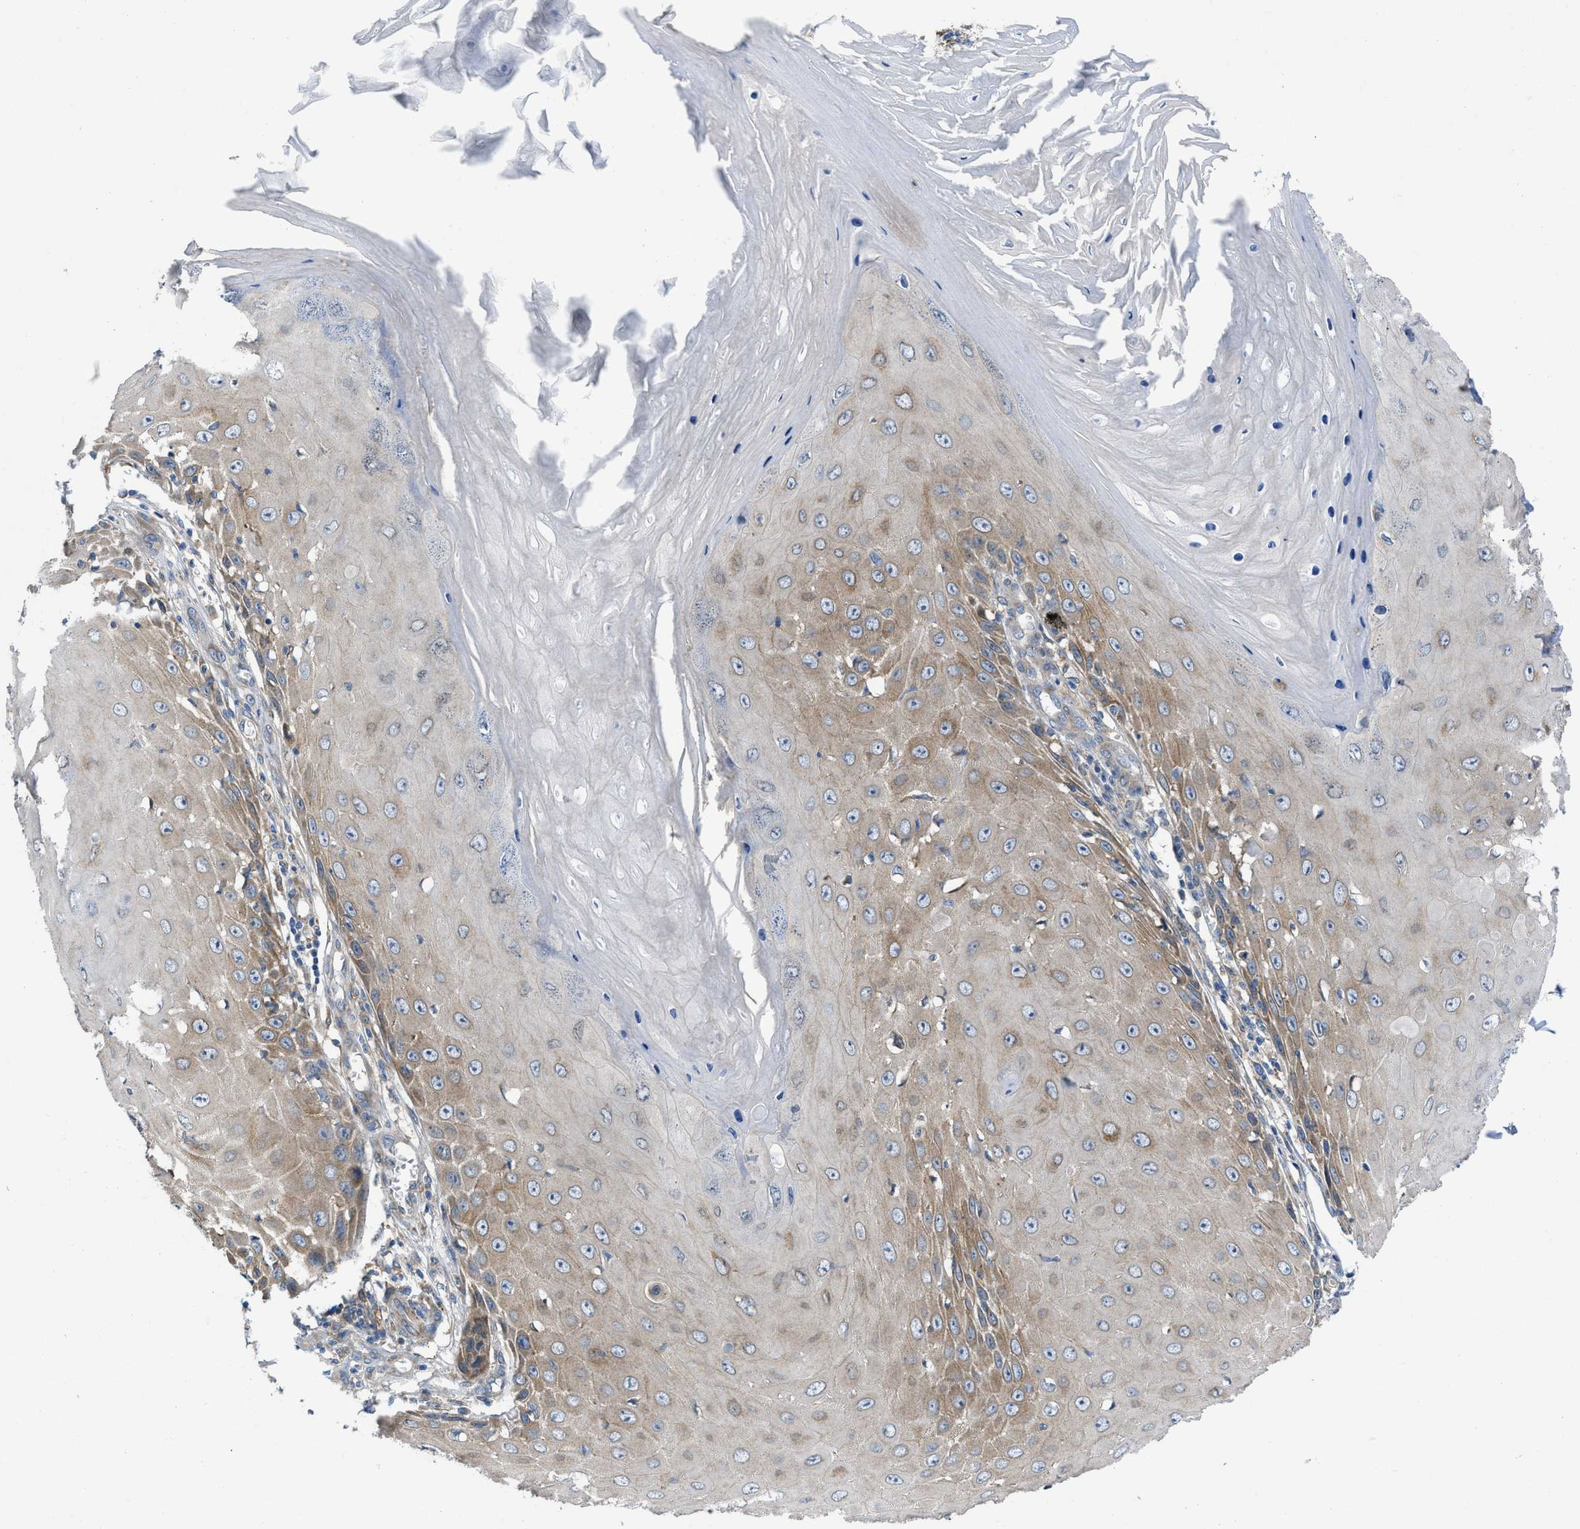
{"staining": {"intensity": "moderate", "quantity": ">75%", "location": "cytoplasmic/membranous"}, "tissue": "skin cancer", "cell_type": "Tumor cells", "image_type": "cancer", "snomed": [{"axis": "morphology", "description": "Squamous cell carcinoma, NOS"}, {"axis": "topography", "description": "Skin"}], "caption": "IHC histopathology image of neoplastic tissue: human skin cancer (squamous cell carcinoma) stained using immunohistochemistry demonstrates medium levels of moderate protein expression localized specifically in the cytoplasmic/membranous of tumor cells, appearing as a cytoplasmic/membranous brown color.", "gene": "ERLIN2", "patient": {"sex": "female", "age": 73}}